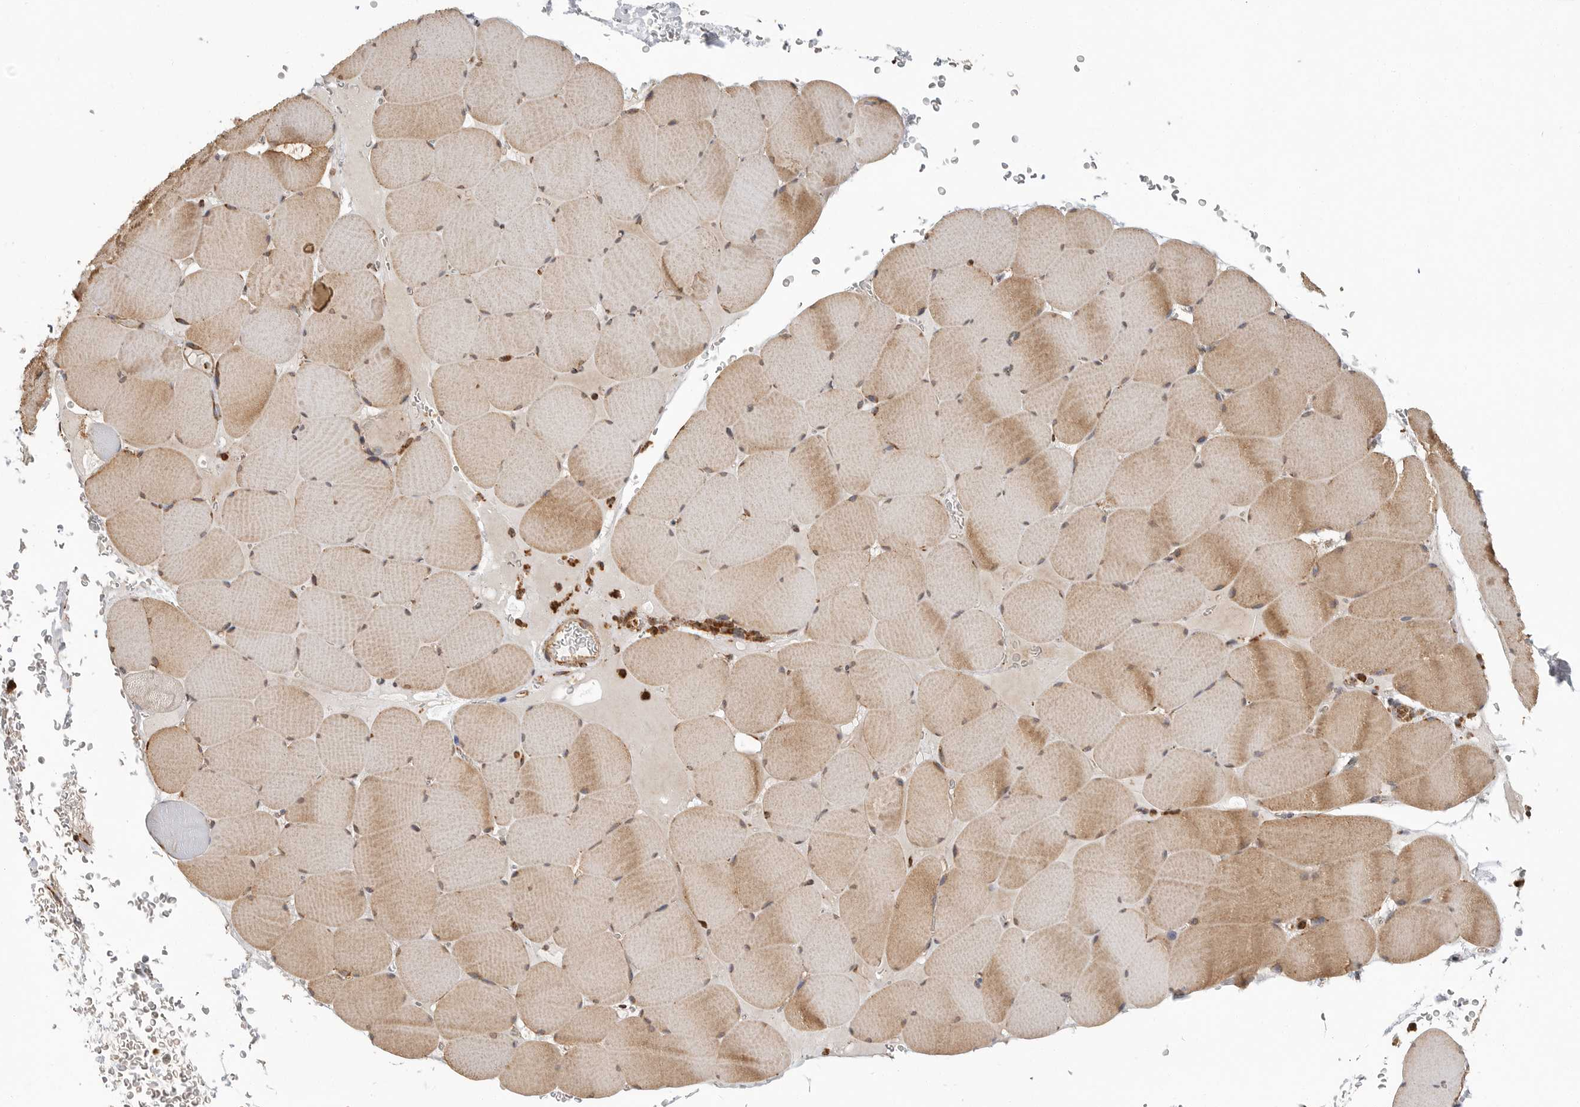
{"staining": {"intensity": "moderate", "quantity": ">75%", "location": "cytoplasmic/membranous"}, "tissue": "skeletal muscle", "cell_type": "Myocytes", "image_type": "normal", "snomed": [{"axis": "morphology", "description": "Normal tissue, NOS"}, {"axis": "topography", "description": "Skeletal muscle"}], "caption": "Immunohistochemistry of normal skeletal muscle exhibits medium levels of moderate cytoplasmic/membranous expression in approximately >75% of myocytes.", "gene": "GCNT2", "patient": {"sex": "male", "age": 62}}